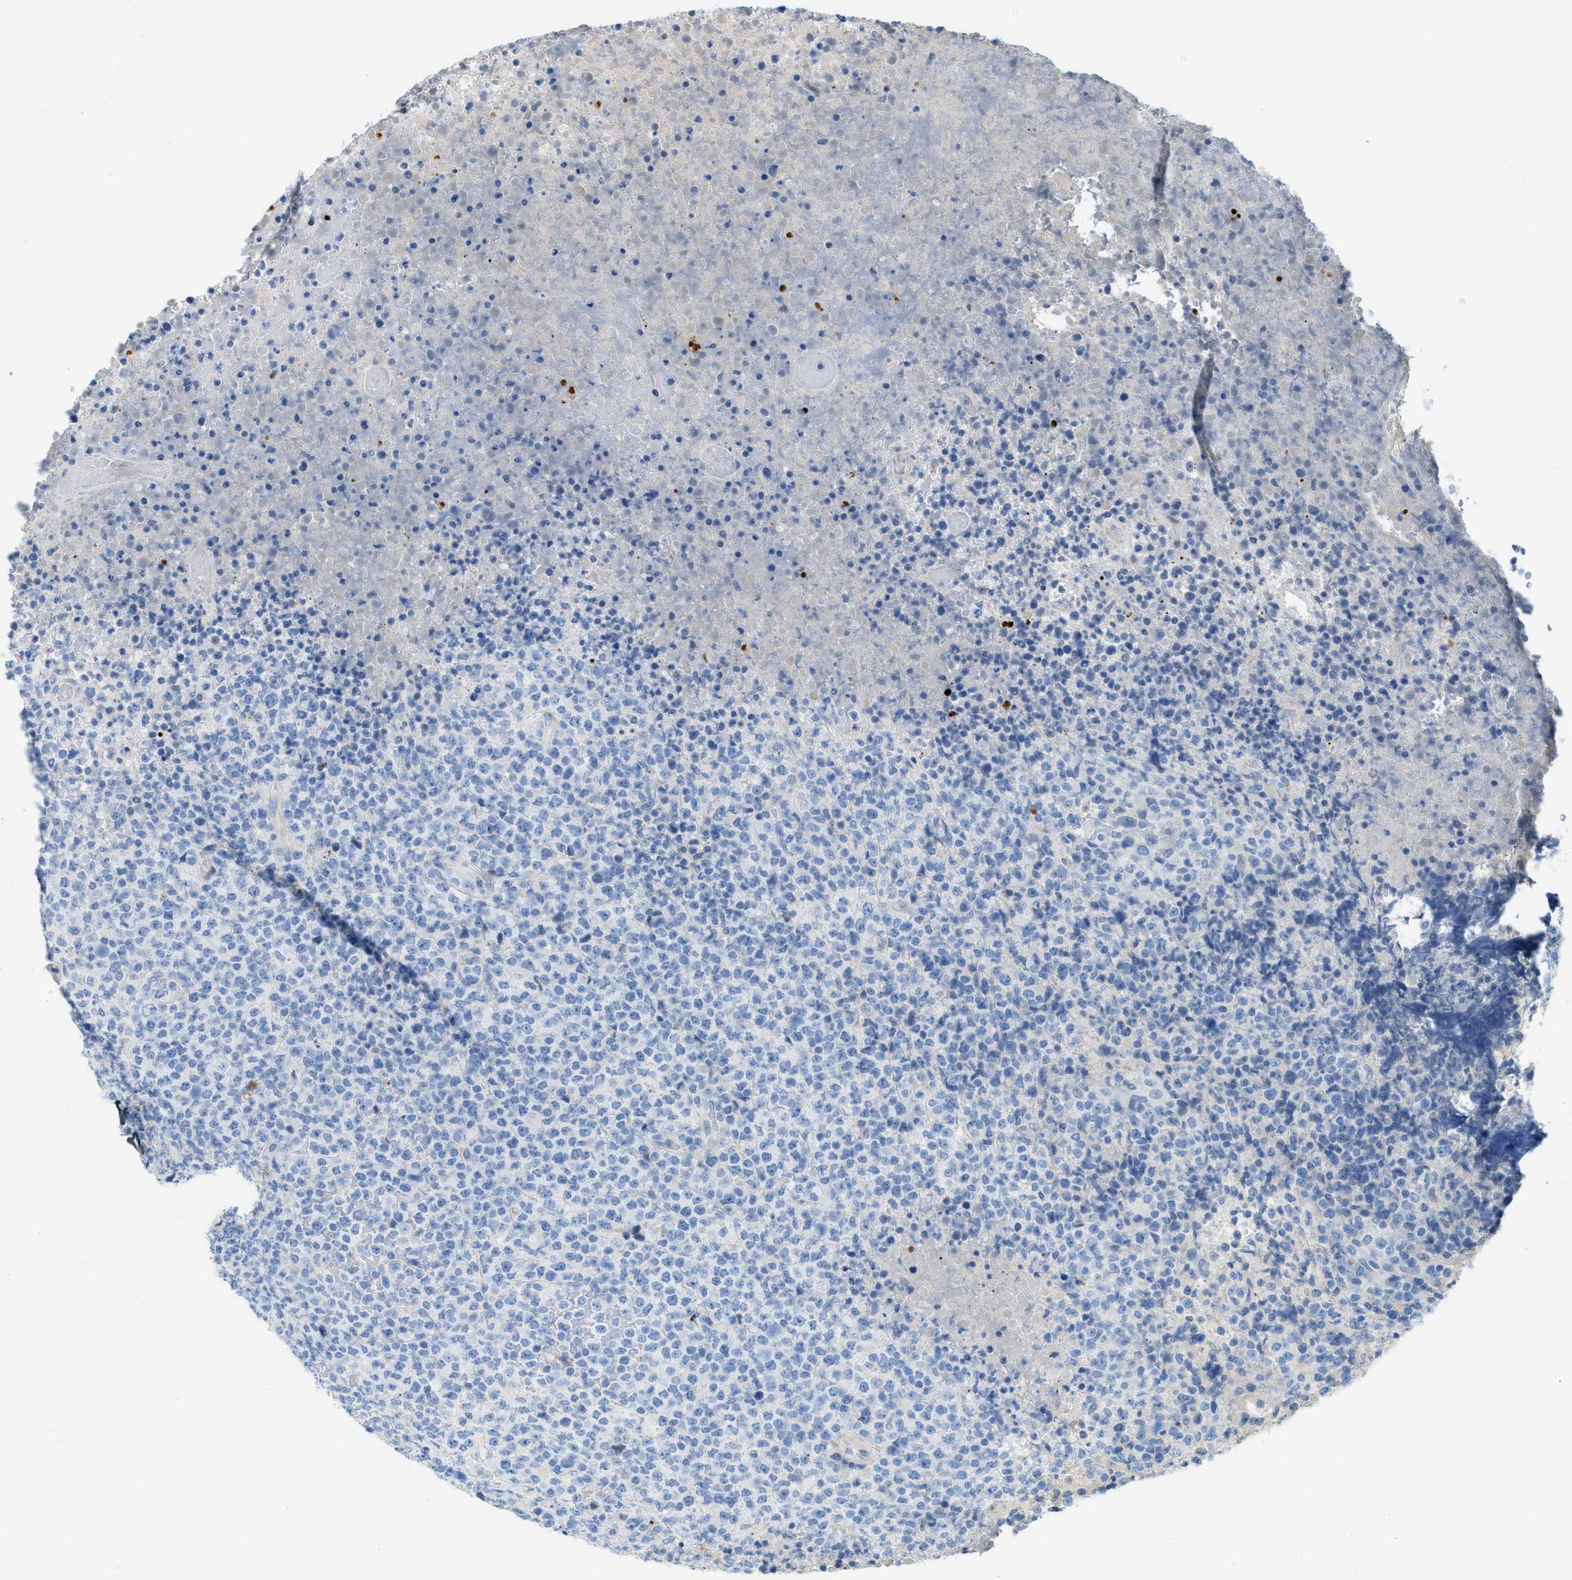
{"staining": {"intensity": "negative", "quantity": "none", "location": "none"}, "tissue": "lymphoma", "cell_type": "Tumor cells", "image_type": "cancer", "snomed": [{"axis": "morphology", "description": "Malignant lymphoma, non-Hodgkin's type, Low grade"}, {"axis": "topography", "description": "Lymph node"}], "caption": "A micrograph of lymphoma stained for a protein reveals no brown staining in tumor cells.", "gene": "MPP3", "patient": {"sex": "male", "age": 83}}